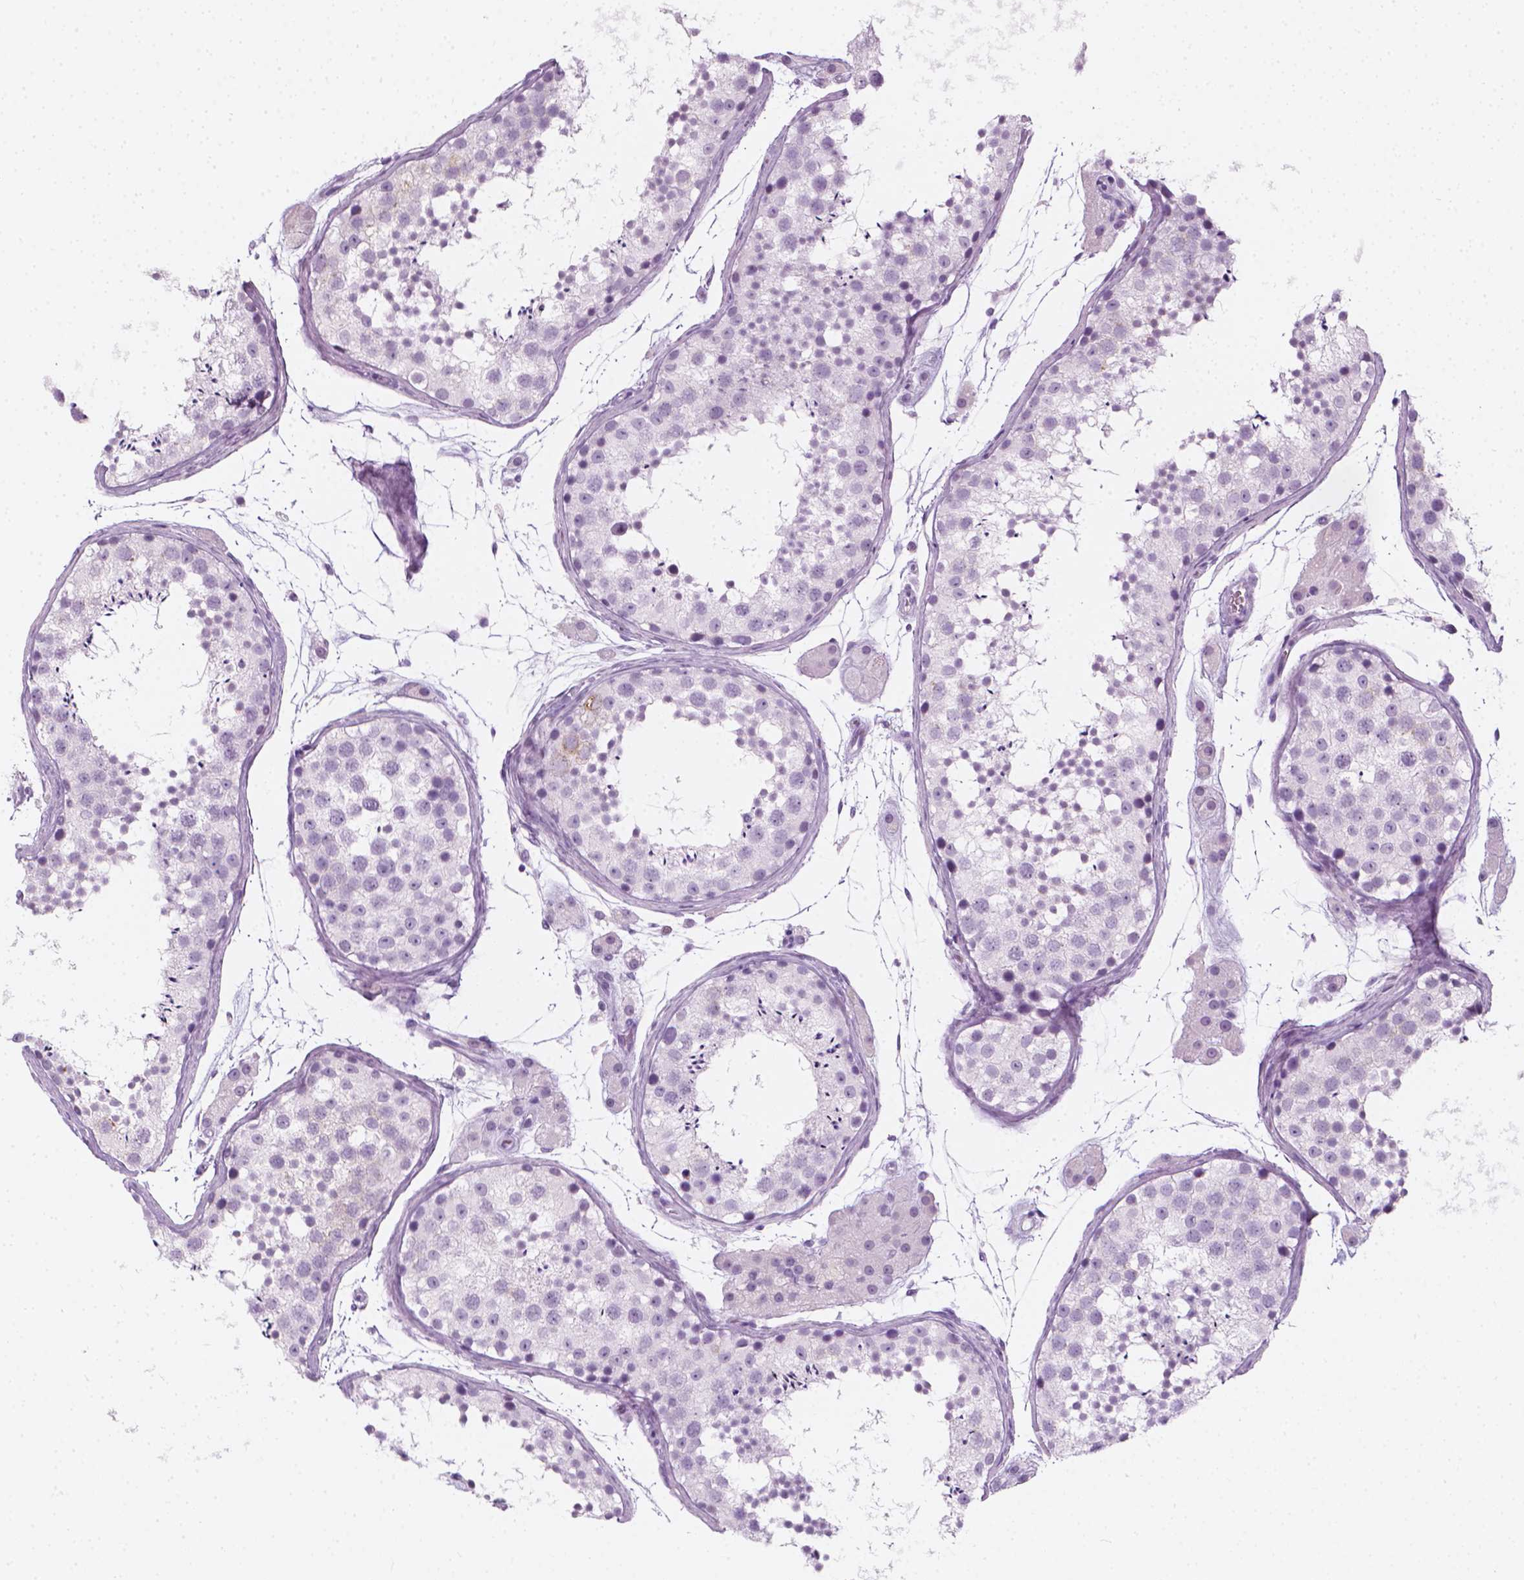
{"staining": {"intensity": "negative", "quantity": "none", "location": "none"}, "tissue": "testis", "cell_type": "Cells in seminiferous ducts", "image_type": "normal", "snomed": [{"axis": "morphology", "description": "Normal tissue, NOS"}, {"axis": "topography", "description": "Testis"}], "caption": "Micrograph shows no protein staining in cells in seminiferous ducts of normal testis. Brightfield microscopy of immunohistochemistry stained with DAB (3,3'-diaminobenzidine) (brown) and hematoxylin (blue), captured at high magnification.", "gene": "SCG3", "patient": {"sex": "male", "age": 41}}